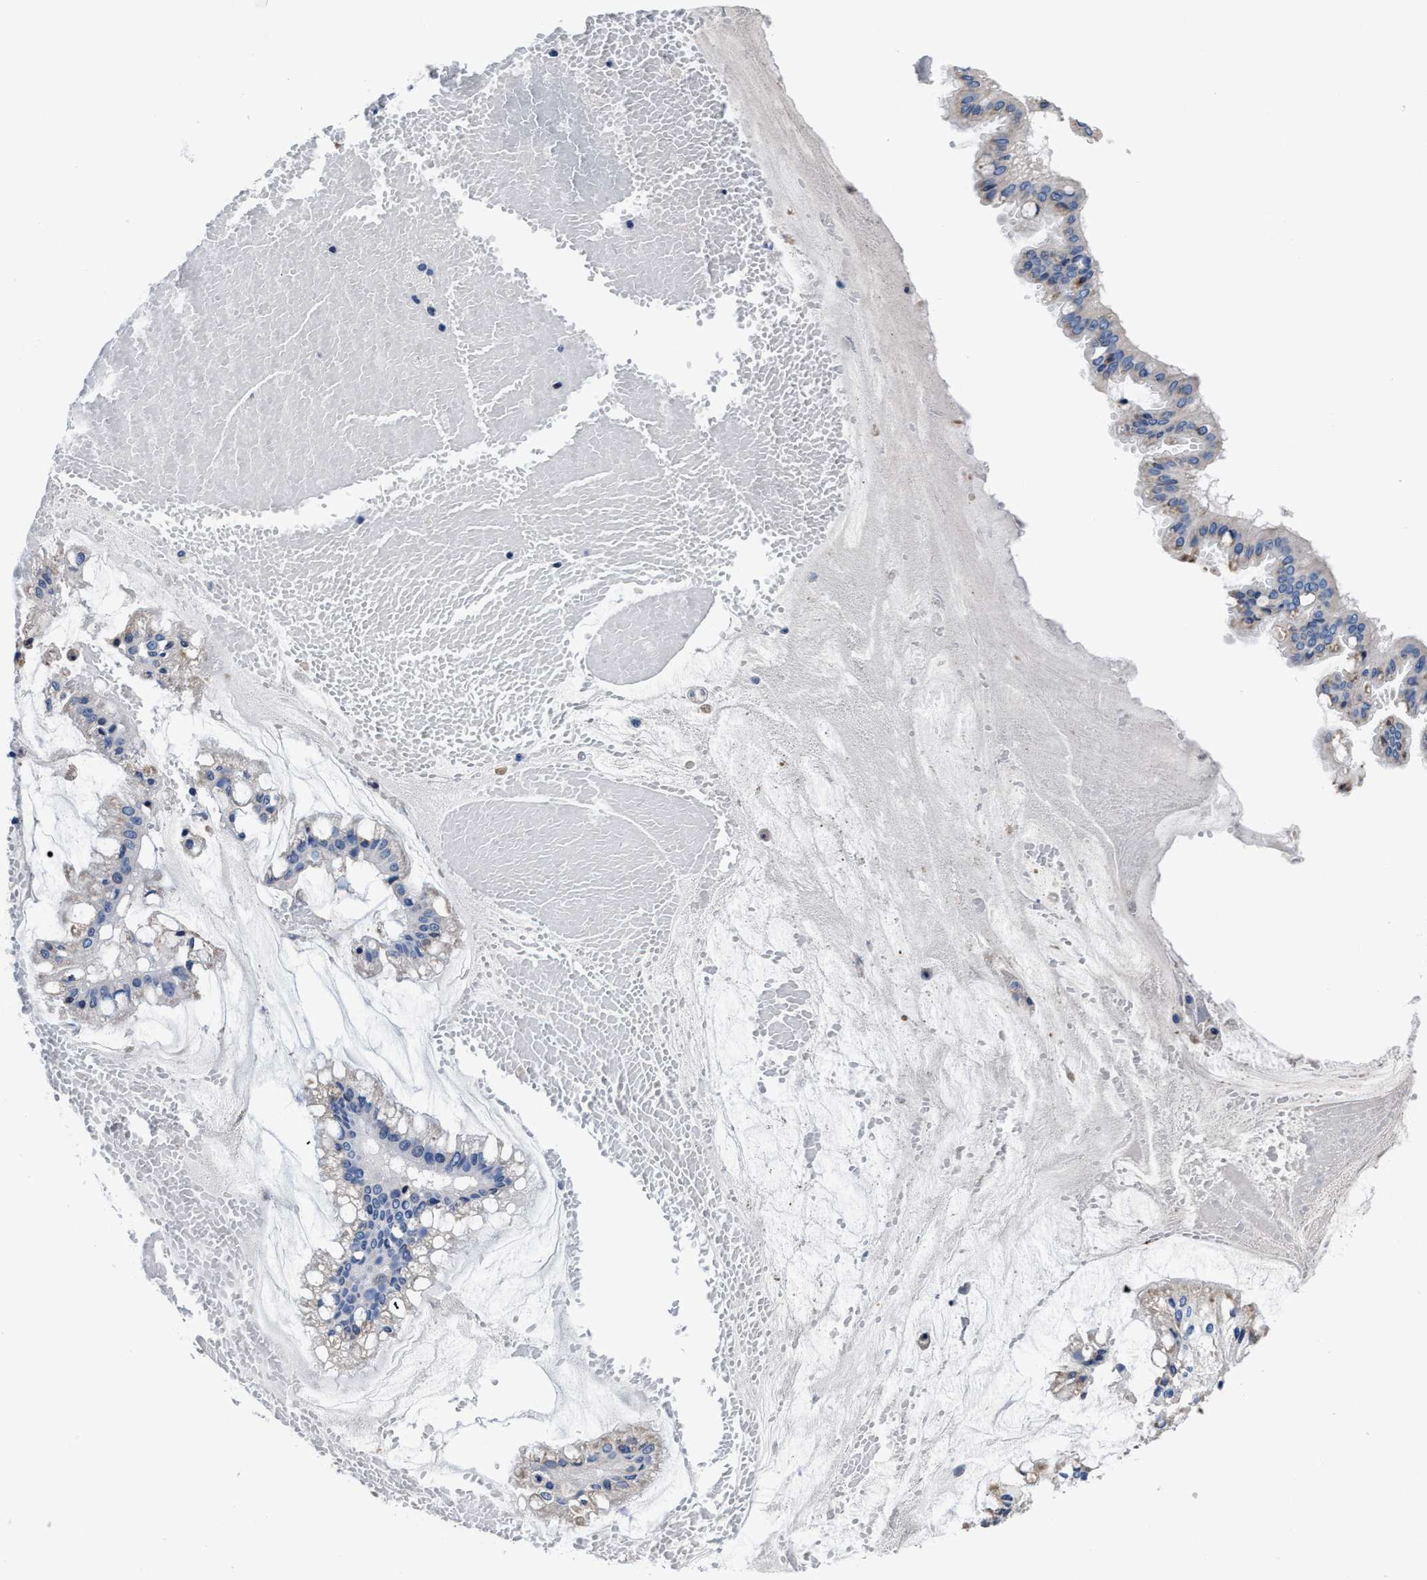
{"staining": {"intensity": "negative", "quantity": "none", "location": "none"}, "tissue": "ovarian cancer", "cell_type": "Tumor cells", "image_type": "cancer", "snomed": [{"axis": "morphology", "description": "Cystadenocarcinoma, mucinous, NOS"}, {"axis": "topography", "description": "Ovary"}], "caption": "DAB (3,3'-diaminobenzidine) immunohistochemical staining of ovarian mucinous cystadenocarcinoma displays no significant expression in tumor cells.", "gene": "SRPK2", "patient": {"sex": "female", "age": 73}}